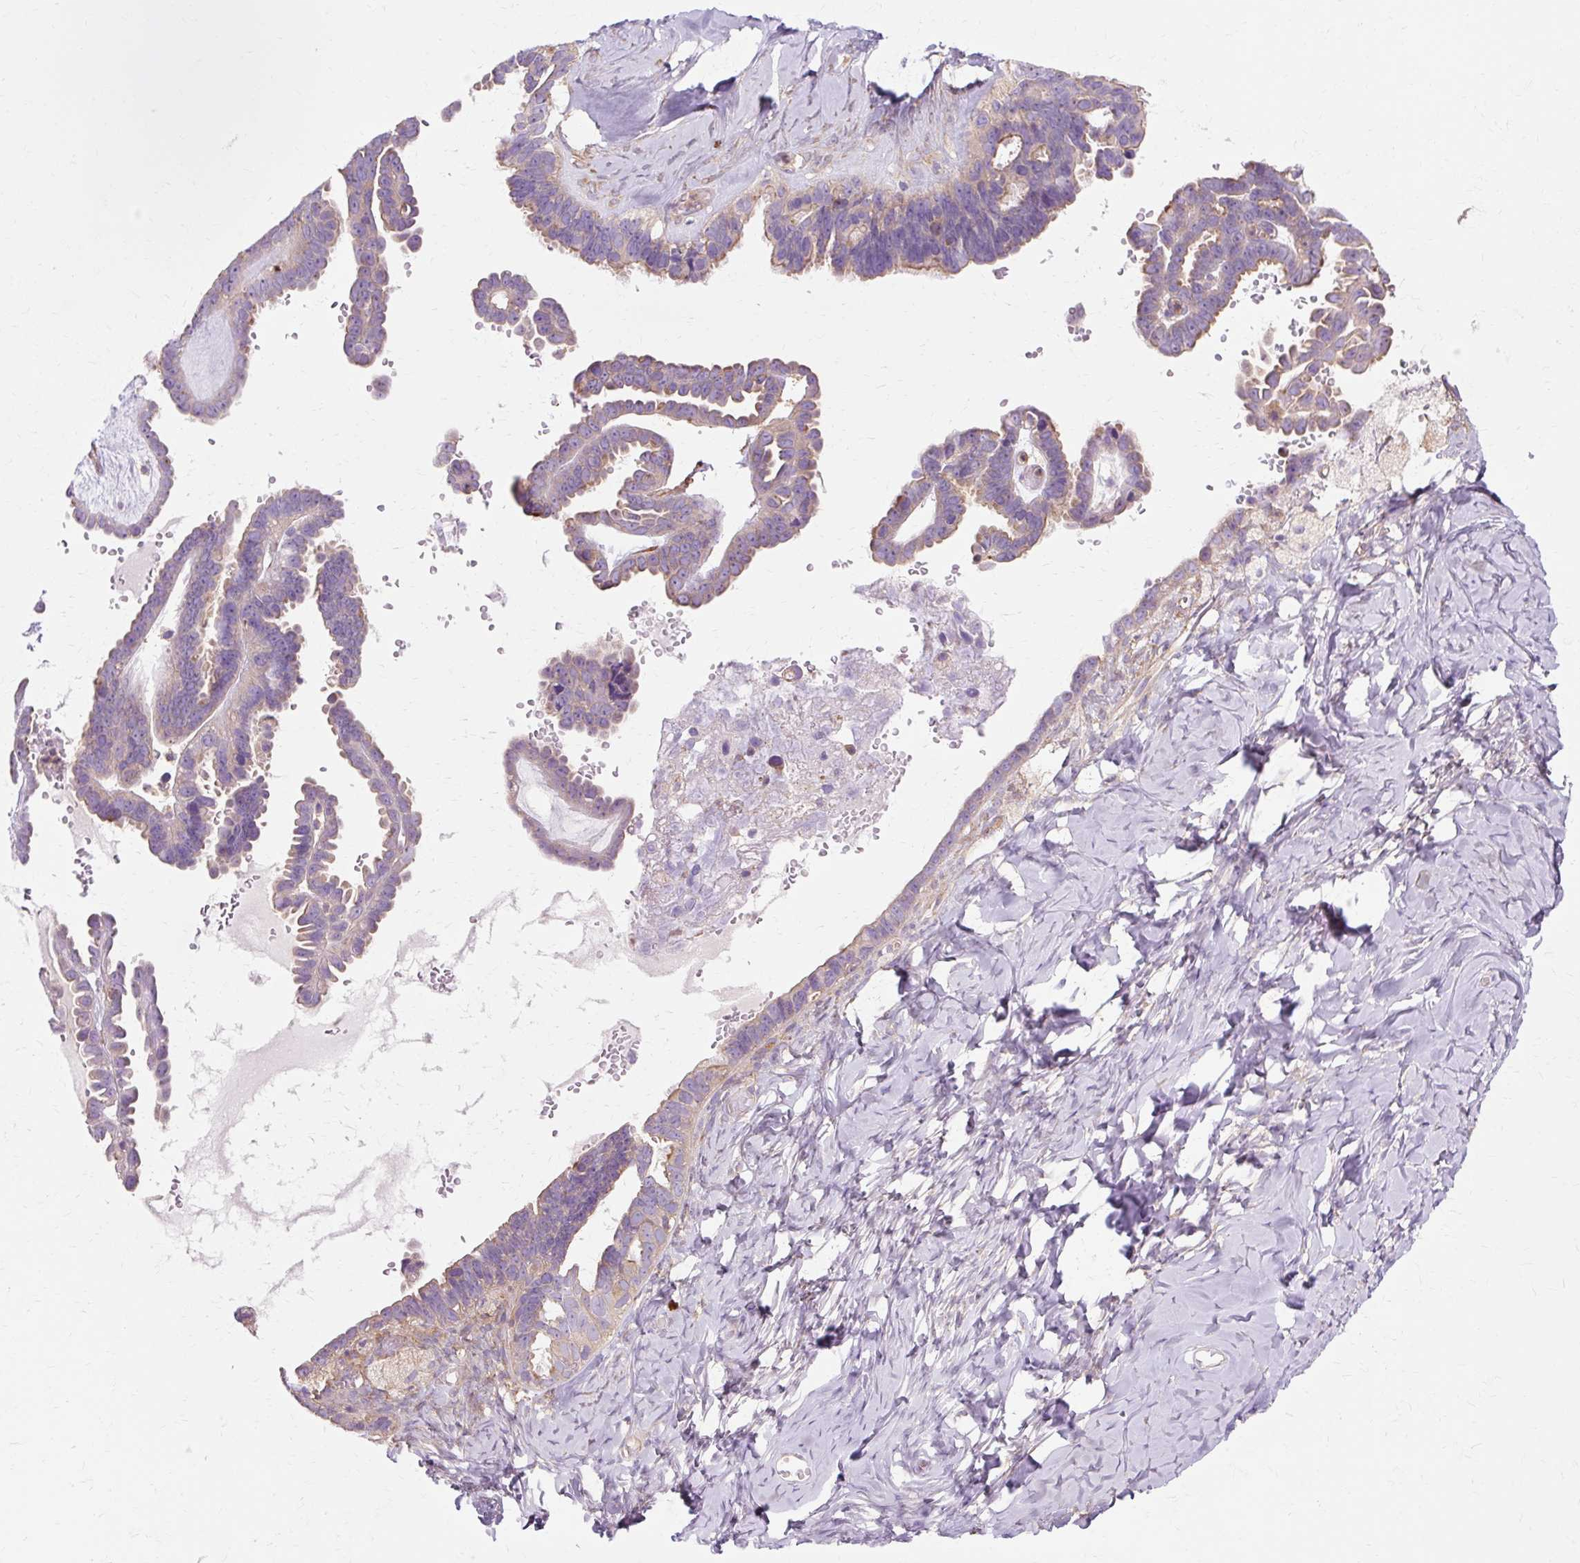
{"staining": {"intensity": "weak", "quantity": "<25%", "location": "cytoplasmic/membranous"}, "tissue": "ovarian cancer", "cell_type": "Tumor cells", "image_type": "cancer", "snomed": [{"axis": "morphology", "description": "Cystadenocarcinoma, serous, NOS"}, {"axis": "topography", "description": "Ovary"}], "caption": "DAB immunohistochemical staining of human ovarian cancer reveals no significant staining in tumor cells.", "gene": "TBC1D2B", "patient": {"sex": "female", "age": 69}}